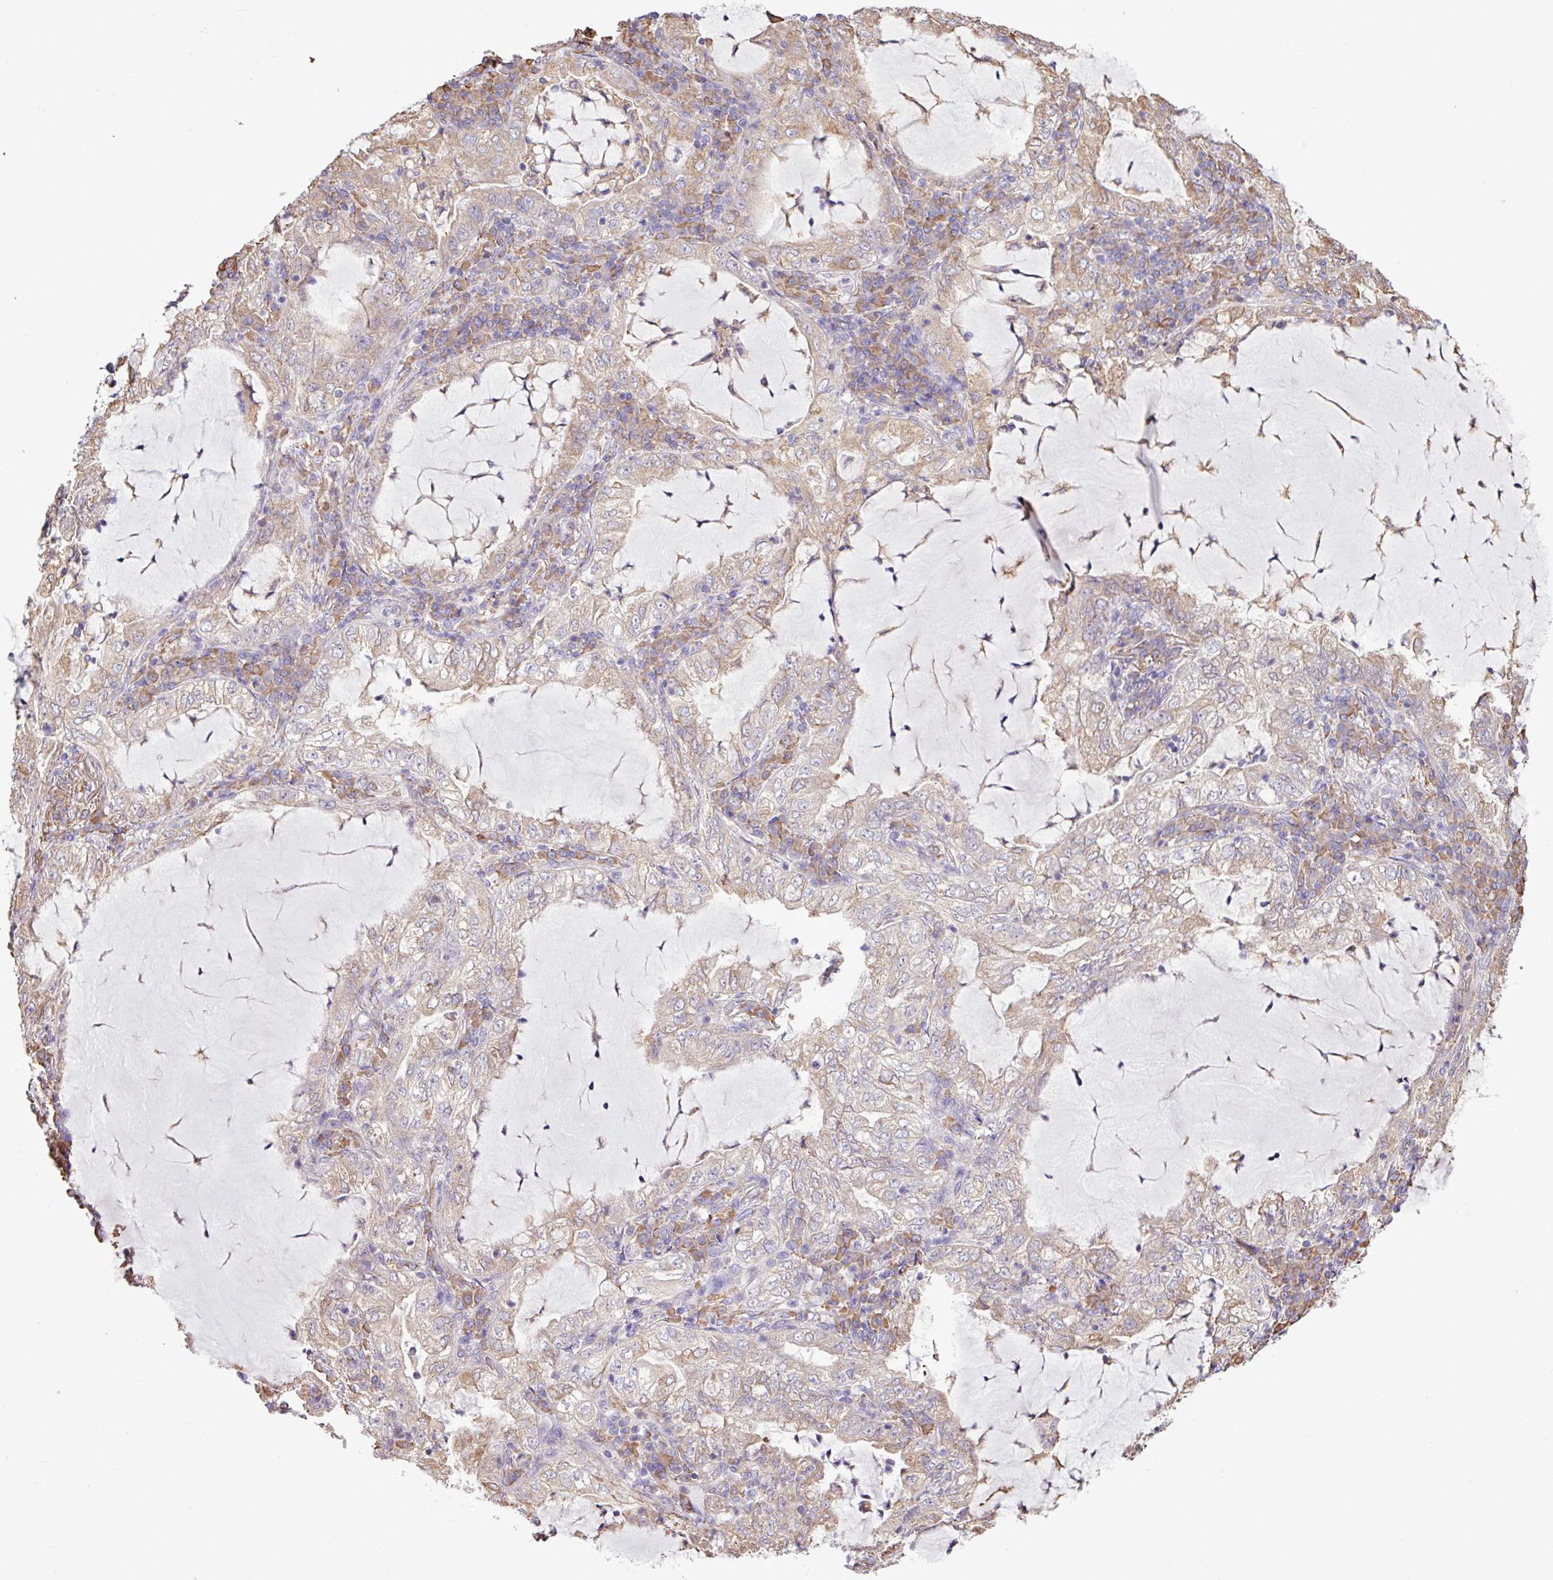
{"staining": {"intensity": "weak", "quantity": "25%-75%", "location": "cytoplasmic/membranous"}, "tissue": "lung cancer", "cell_type": "Tumor cells", "image_type": "cancer", "snomed": [{"axis": "morphology", "description": "Adenocarcinoma, NOS"}, {"axis": "topography", "description": "Lung"}], "caption": "Immunohistochemistry (IHC) of lung cancer exhibits low levels of weak cytoplasmic/membranous positivity in about 25%-75% of tumor cells. The protein of interest is stained brown, and the nuclei are stained in blue (DAB IHC with brightfield microscopy, high magnification).", "gene": "ZSCAN5A", "patient": {"sex": "female", "age": 73}}